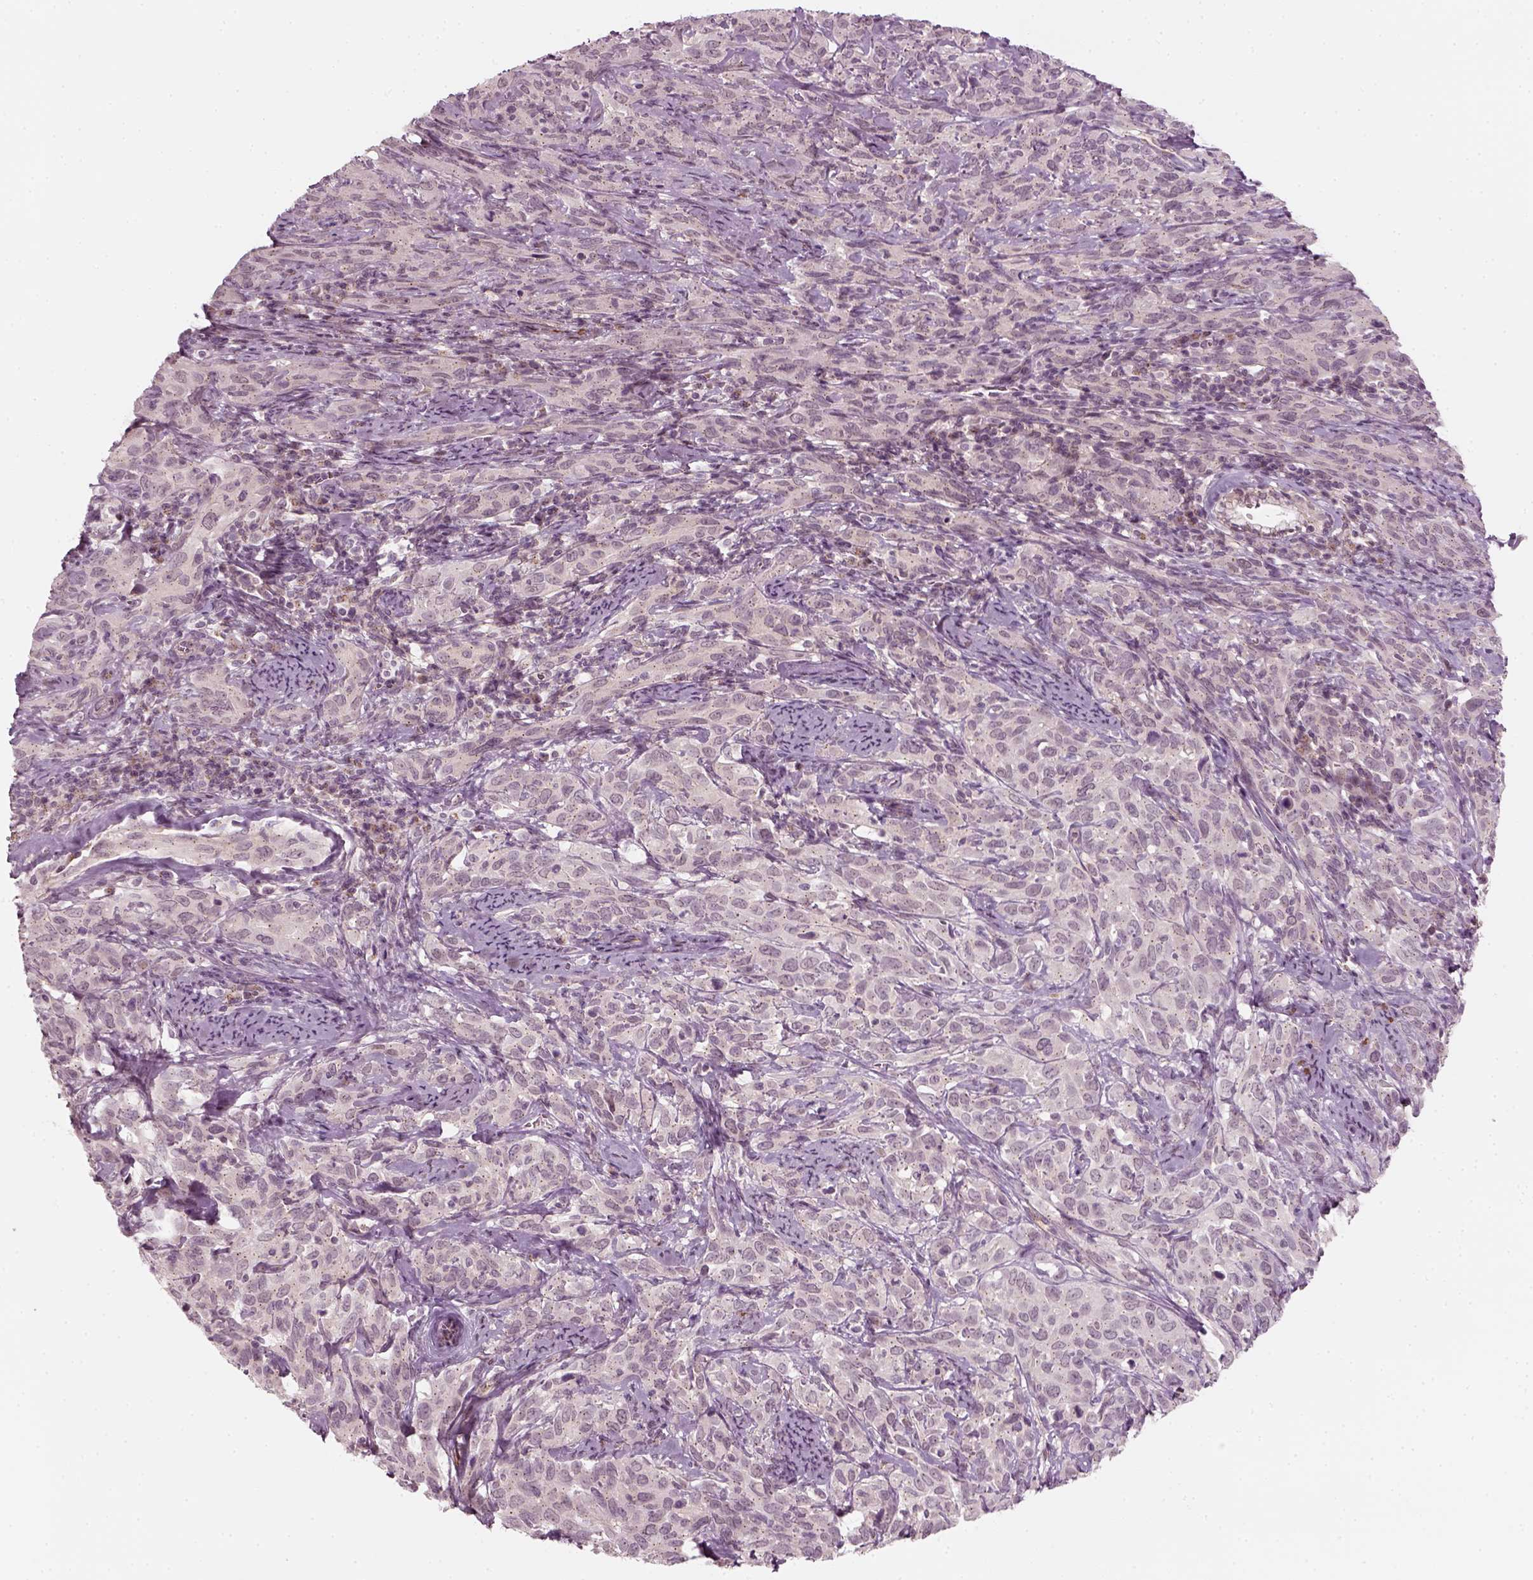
{"staining": {"intensity": "negative", "quantity": "none", "location": "none"}, "tissue": "cervical cancer", "cell_type": "Tumor cells", "image_type": "cancer", "snomed": [{"axis": "morphology", "description": "Normal tissue, NOS"}, {"axis": "morphology", "description": "Squamous cell carcinoma, NOS"}, {"axis": "topography", "description": "Cervix"}], "caption": "Micrograph shows no significant protein staining in tumor cells of cervical cancer (squamous cell carcinoma). The staining is performed using DAB brown chromogen with nuclei counter-stained in using hematoxylin.", "gene": "MLIP", "patient": {"sex": "female", "age": 51}}